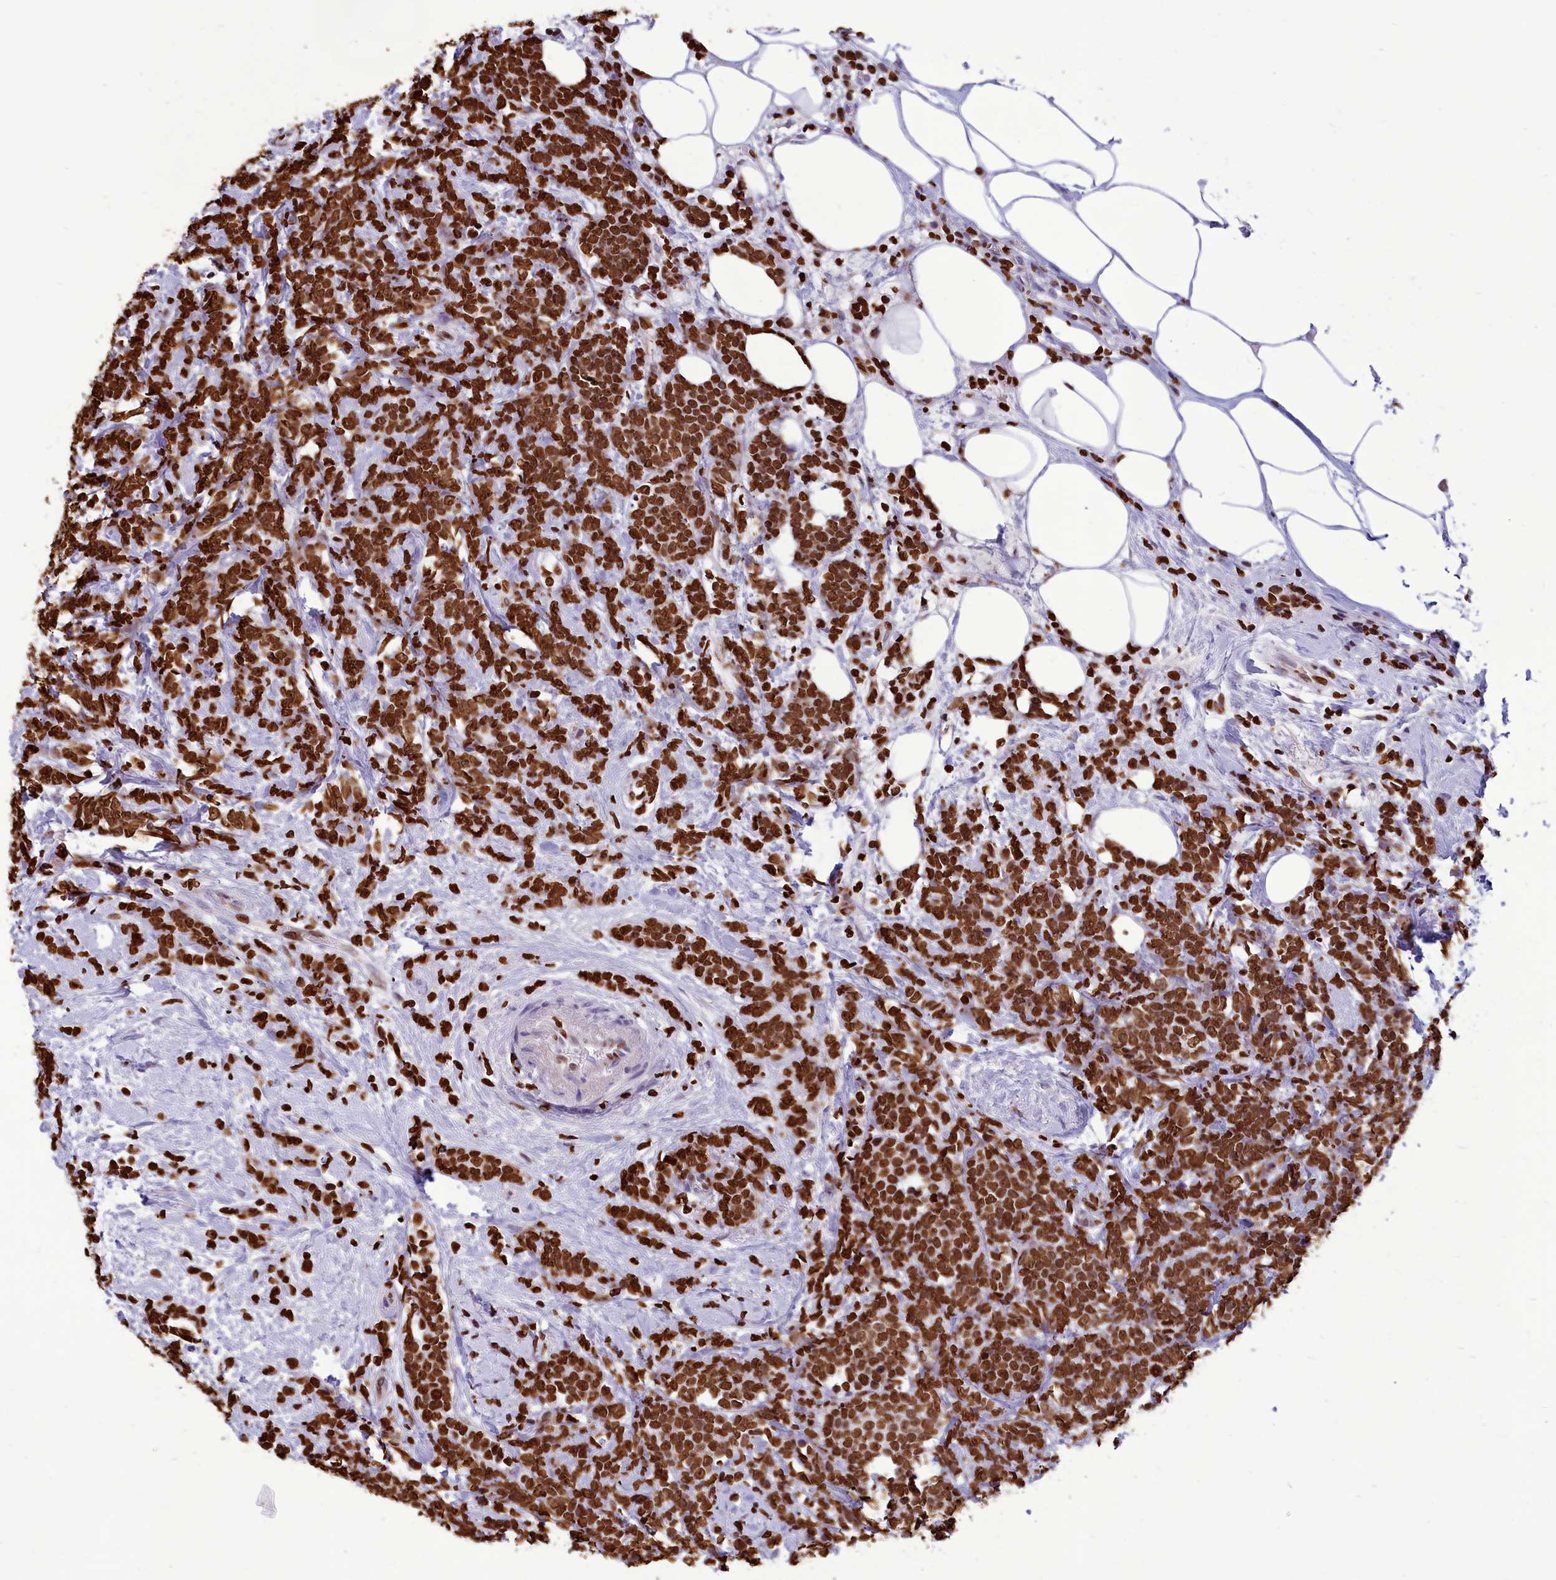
{"staining": {"intensity": "strong", "quantity": ">75%", "location": "nuclear"}, "tissue": "breast cancer", "cell_type": "Tumor cells", "image_type": "cancer", "snomed": [{"axis": "morphology", "description": "Lobular carcinoma"}, {"axis": "topography", "description": "Breast"}], "caption": "Breast cancer stained for a protein (brown) shows strong nuclear positive staining in about >75% of tumor cells.", "gene": "AKAP17A", "patient": {"sex": "female", "age": 58}}